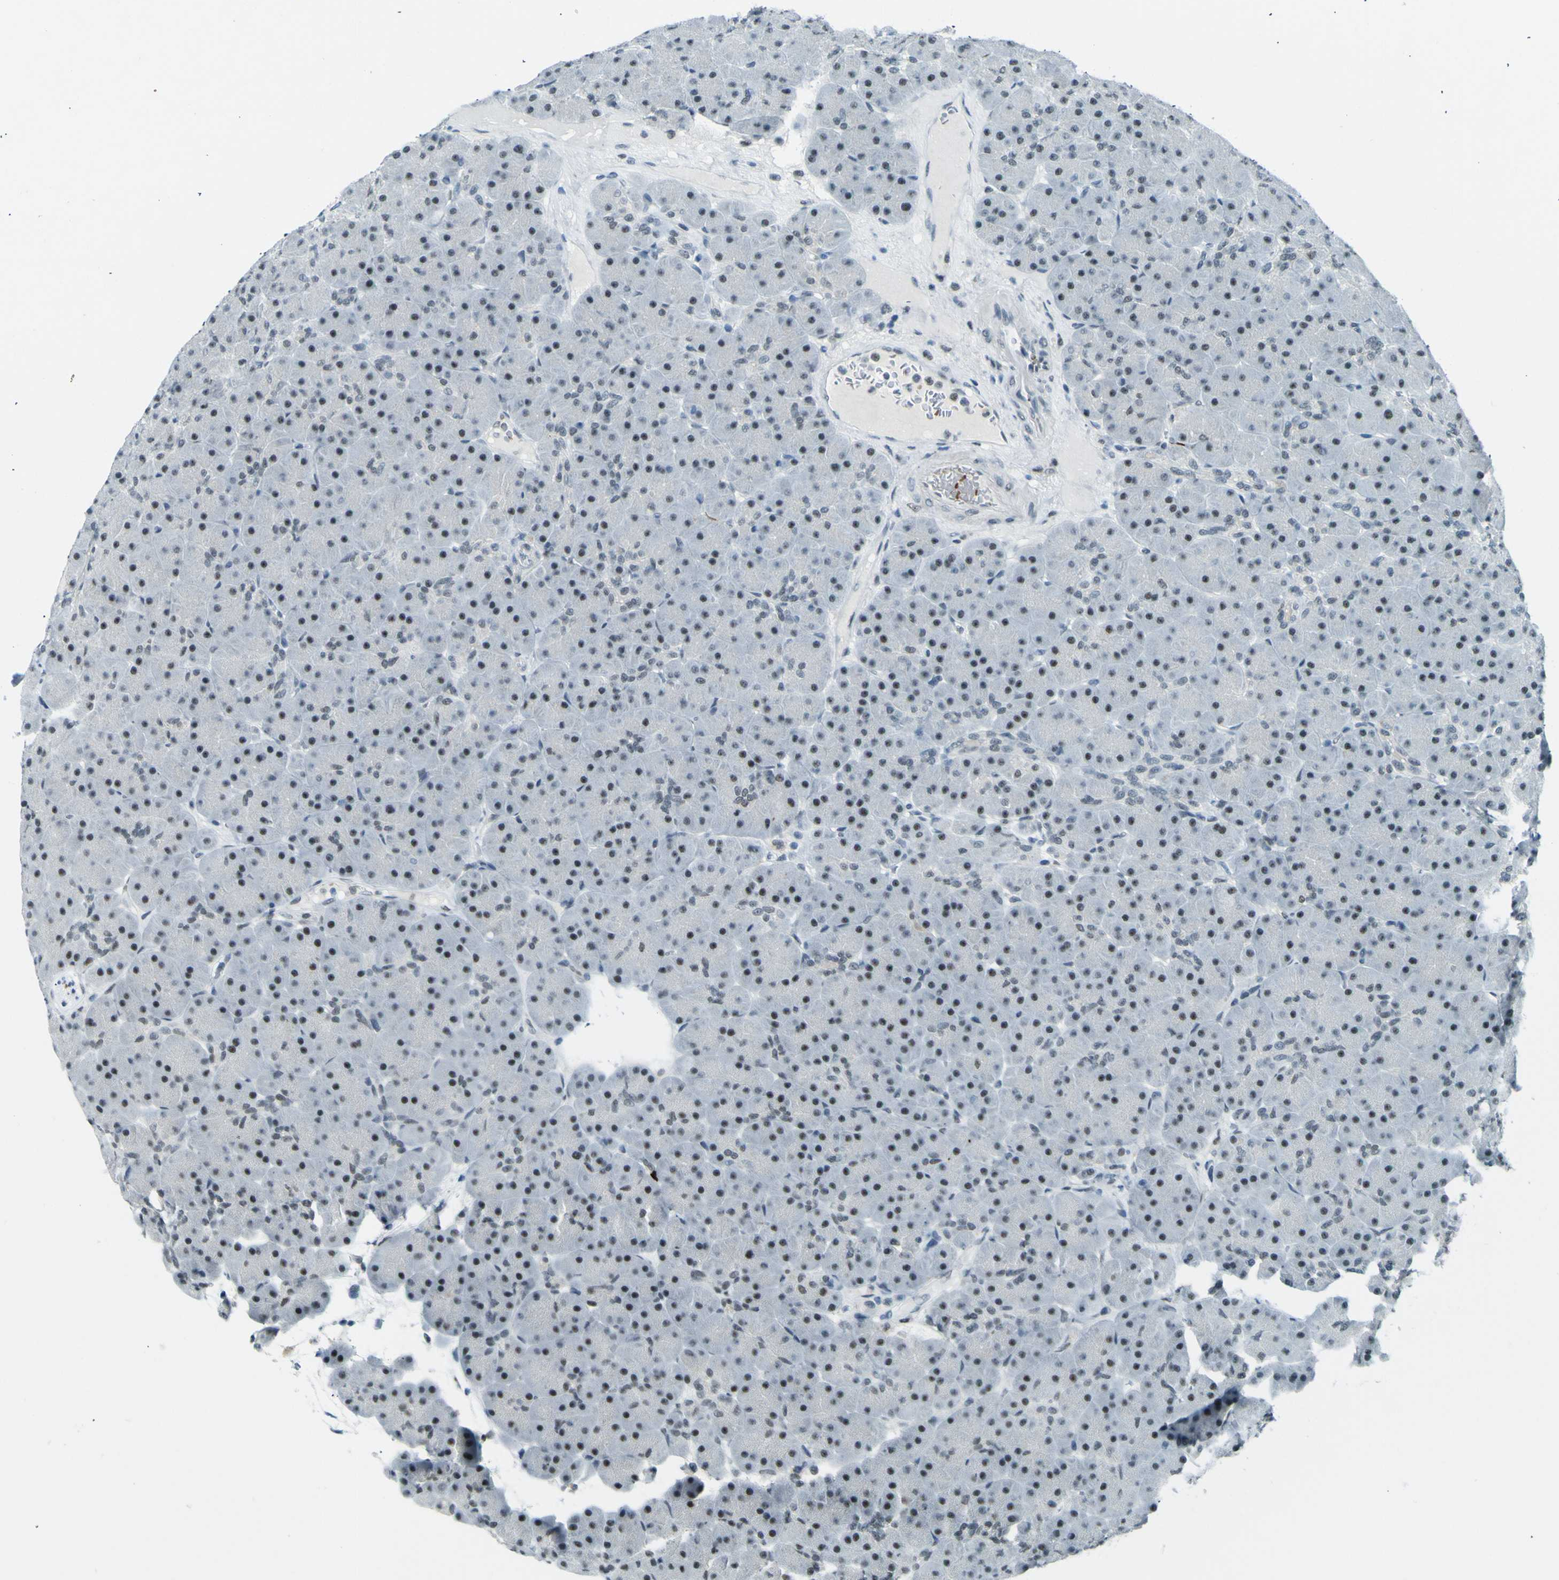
{"staining": {"intensity": "weak", "quantity": "25%-75%", "location": "nuclear"}, "tissue": "pancreas", "cell_type": "Exocrine glandular cells", "image_type": "normal", "snomed": [{"axis": "morphology", "description": "Normal tissue, NOS"}, {"axis": "topography", "description": "Pancreas"}], "caption": "Immunohistochemistry (IHC) (DAB (3,3'-diaminobenzidine)) staining of normal pancreas demonstrates weak nuclear protein expression in approximately 25%-75% of exocrine glandular cells.", "gene": "CEBPG", "patient": {"sex": "male", "age": 66}}